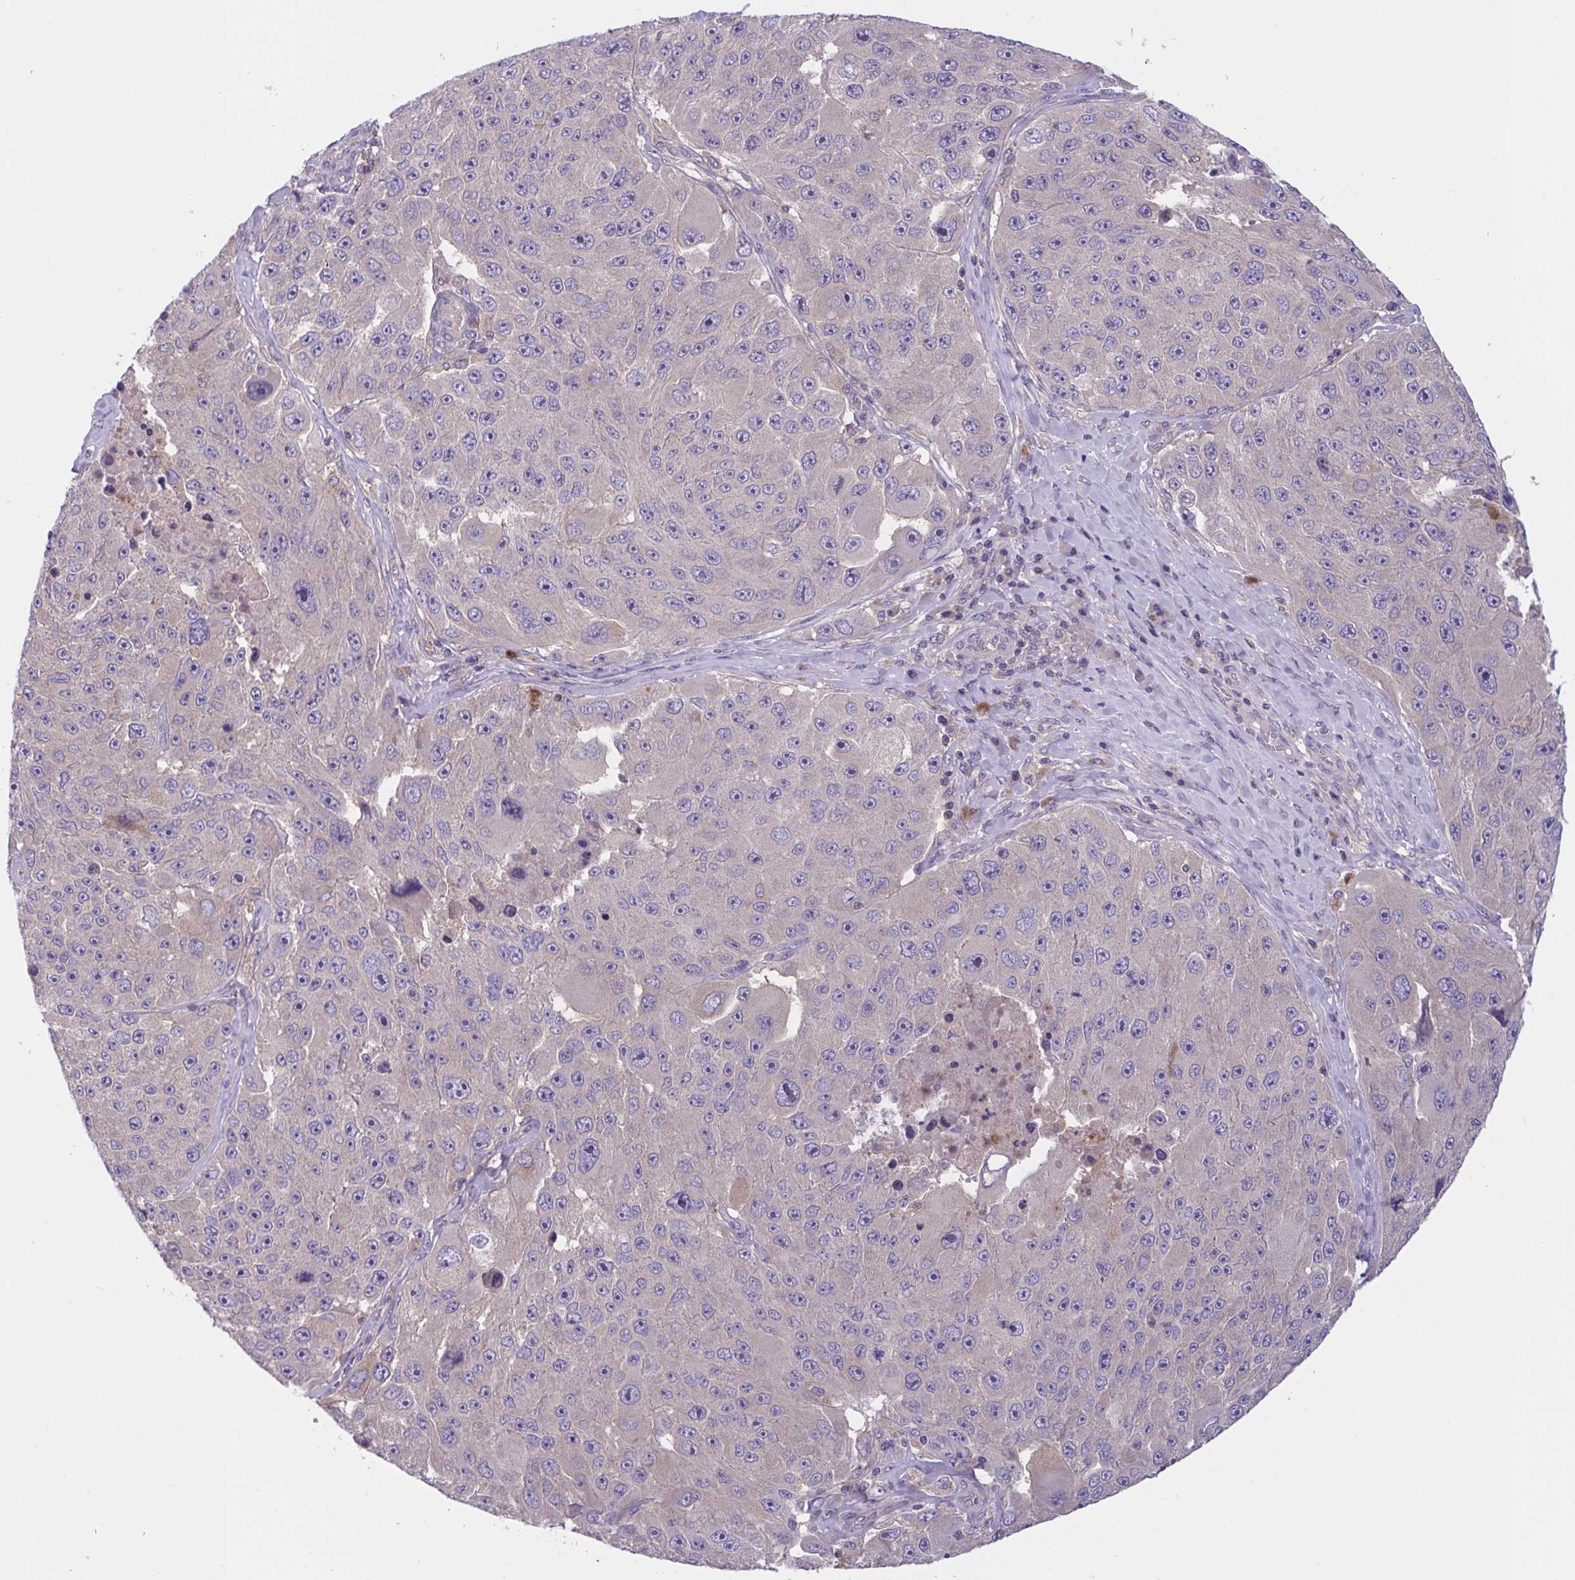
{"staining": {"intensity": "negative", "quantity": "none", "location": "none"}, "tissue": "melanoma", "cell_type": "Tumor cells", "image_type": "cancer", "snomed": [{"axis": "morphology", "description": "Malignant melanoma, Metastatic site"}, {"axis": "topography", "description": "Lymph node"}], "caption": "Immunohistochemistry (IHC) image of neoplastic tissue: malignant melanoma (metastatic site) stained with DAB exhibits no significant protein positivity in tumor cells.", "gene": "WNT9B", "patient": {"sex": "male", "age": 62}}